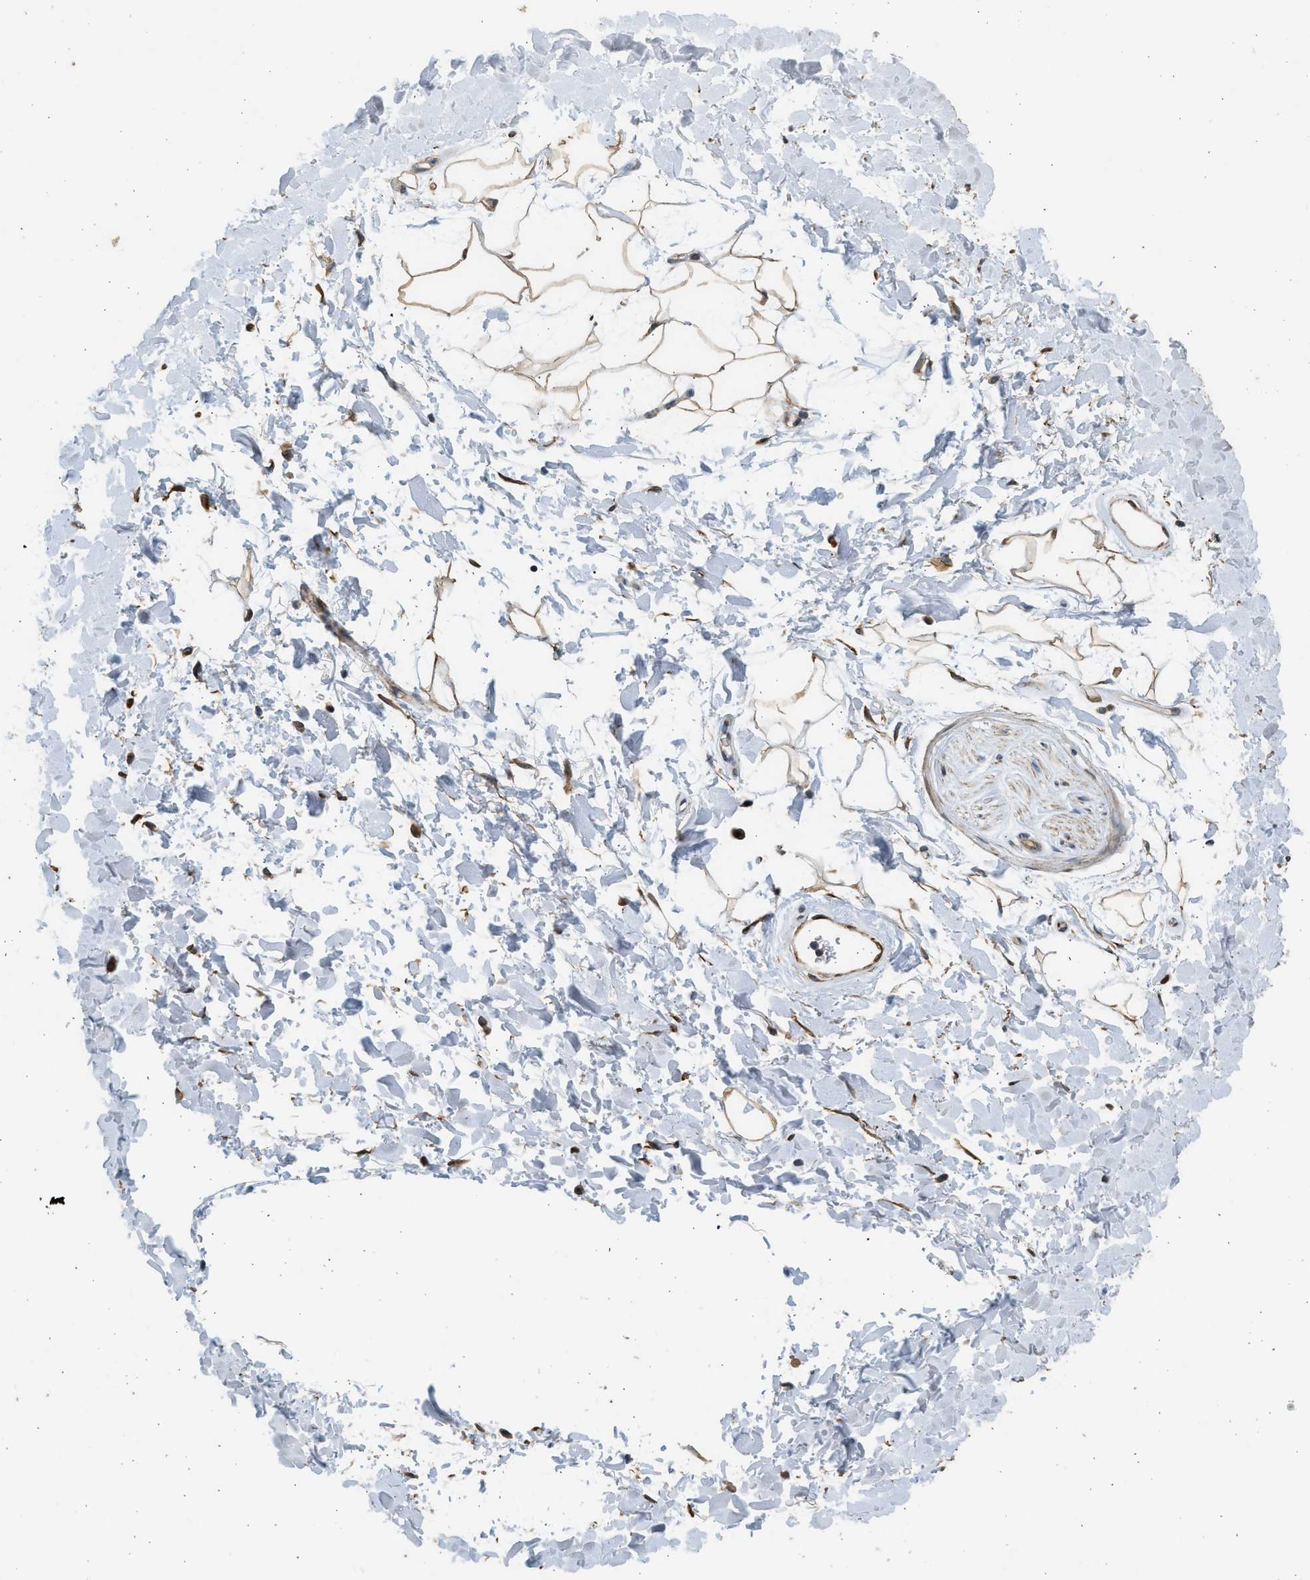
{"staining": {"intensity": "moderate", "quantity": ">75%", "location": "cytoplasmic/membranous,nuclear"}, "tissue": "adipose tissue", "cell_type": "Adipocytes", "image_type": "normal", "snomed": [{"axis": "morphology", "description": "Normal tissue, NOS"}, {"axis": "topography", "description": "Soft tissue"}], "caption": "The immunohistochemical stain labels moderate cytoplasmic/membranous,nuclear expression in adipocytes of benign adipose tissue. The staining was performed using DAB (3,3'-diaminobenzidine) to visualize the protein expression in brown, while the nuclei were stained in blue with hematoxylin (Magnification: 20x).", "gene": "PCLO", "patient": {"sex": "male", "age": 72}}